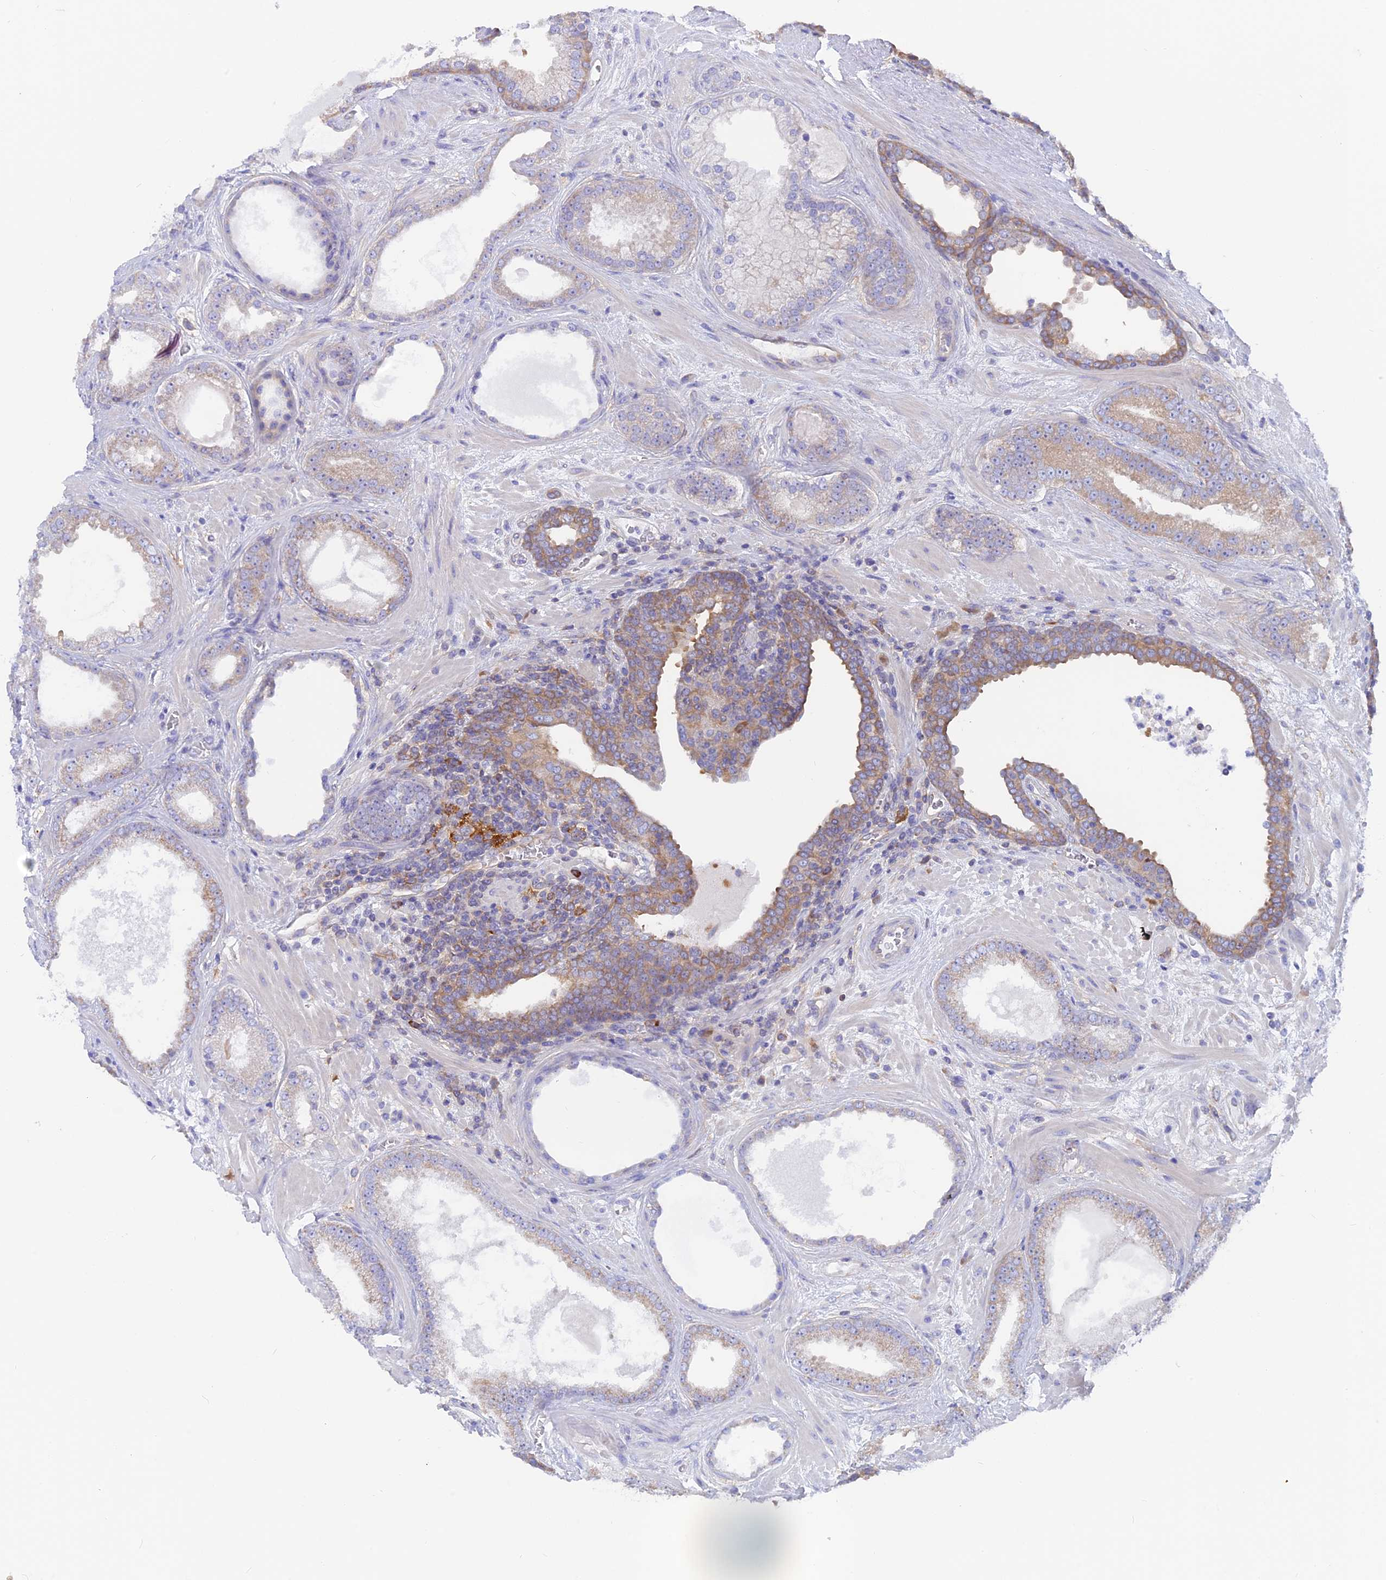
{"staining": {"intensity": "weak", "quantity": "25%-75%", "location": "cytoplasmic/membranous"}, "tissue": "prostate cancer", "cell_type": "Tumor cells", "image_type": "cancer", "snomed": [{"axis": "morphology", "description": "Adenocarcinoma, Low grade"}, {"axis": "topography", "description": "Prostate"}], "caption": "Protein staining of prostate cancer (adenocarcinoma (low-grade)) tissue demonstrates weak cytoplasmic/membranous expression in approximately 25%-75% of tumor cells. (Brightfield microscopy of DAB IHC at high magnification).", "gene": "LZTFL1", "patient": {"sex": "male", "age": 57}}